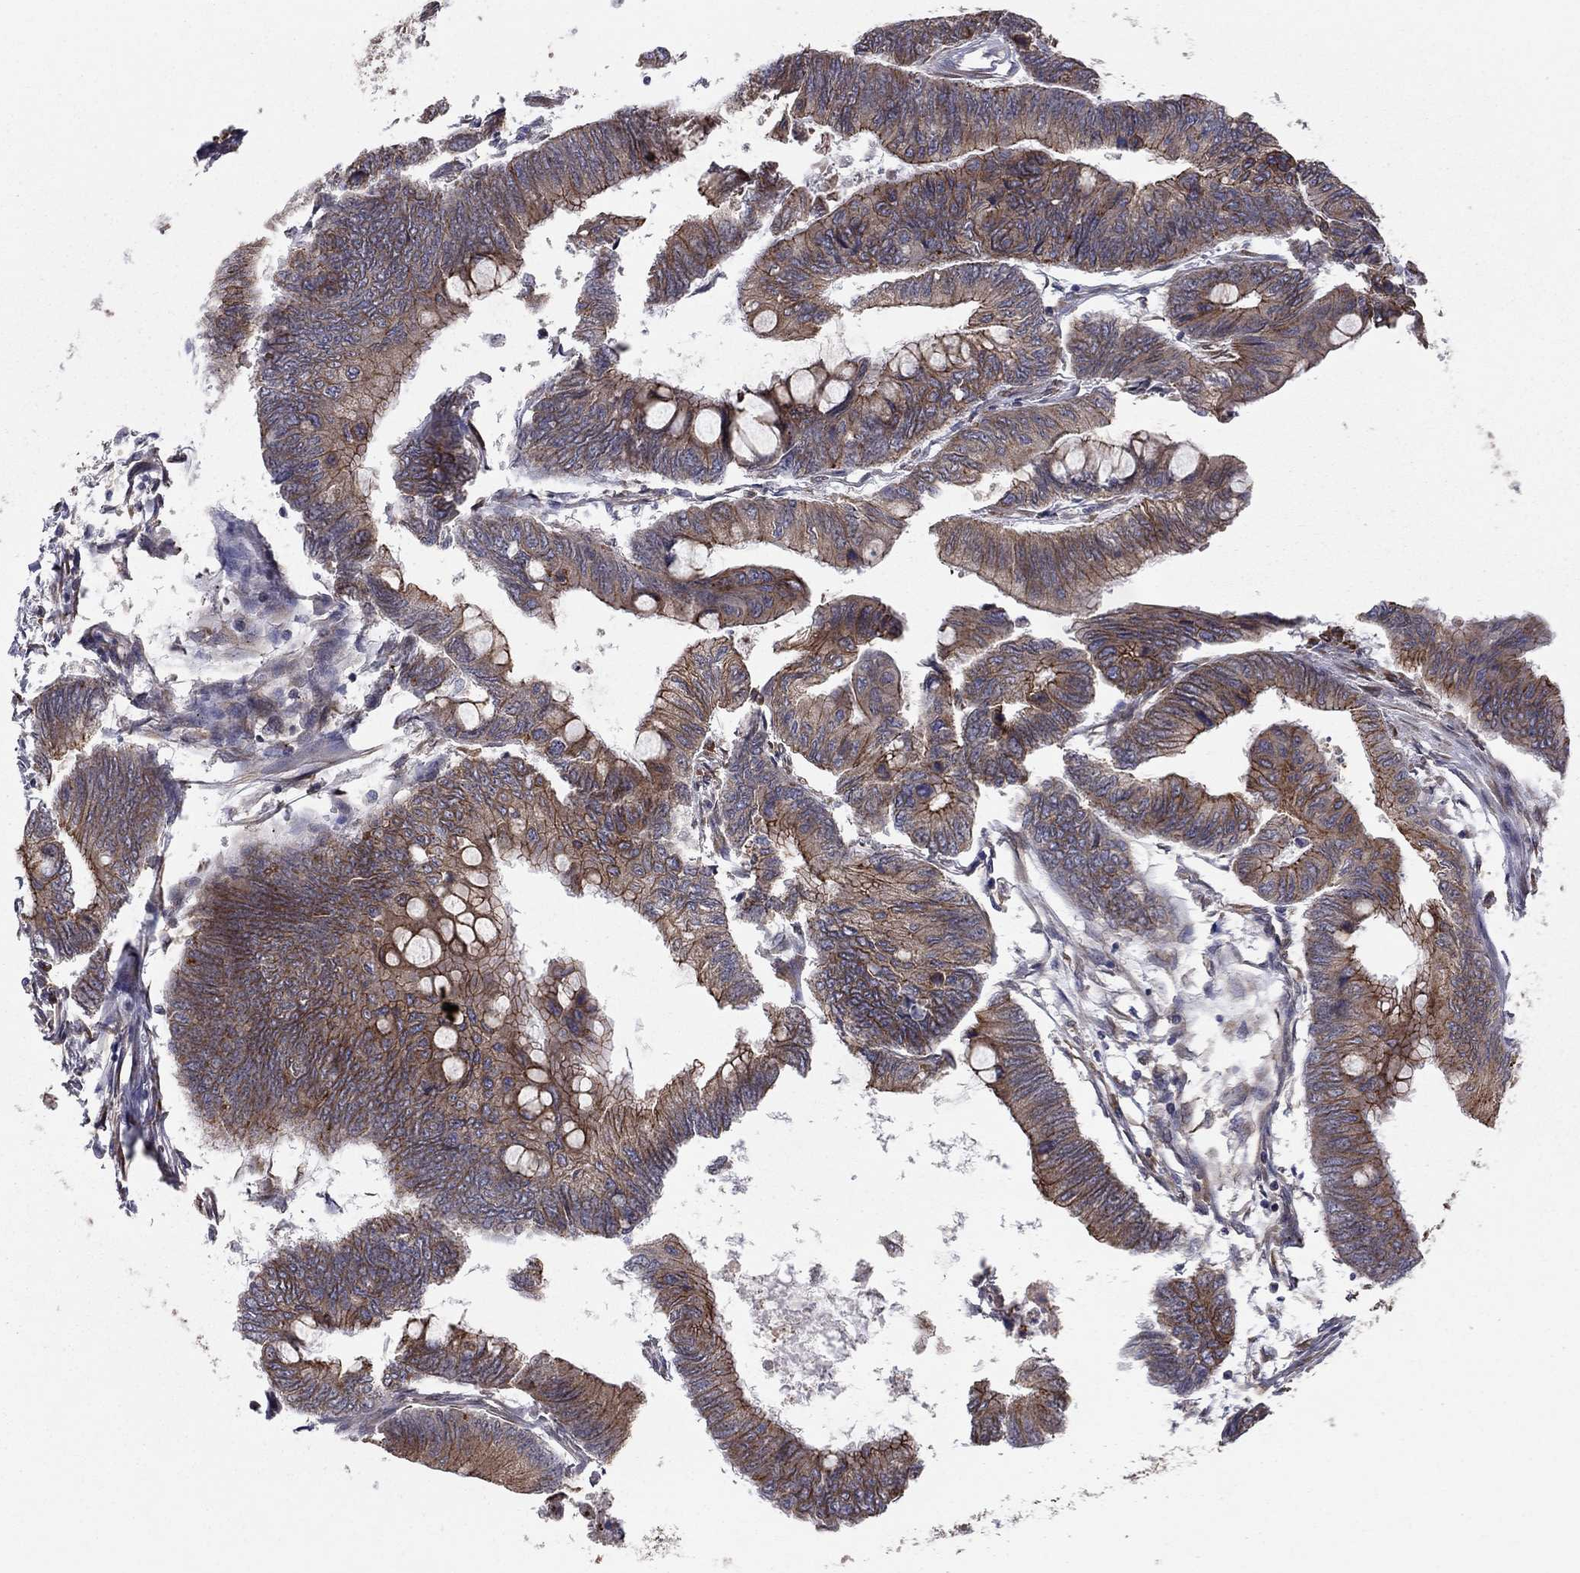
{"staining": {"intensity": "strong", "quantity": ">75%", "location": "cytoplasmic/membranous"}, "tissue": "colorectal cancer", "cell_type": "Tumor cells", "image_type": "cancer", "snomed": [{"axis": "morphology", "description": "Normal tissue, NOS"}, {"axis": "morphology", "description": "Adenocarcinoma, NOS"}, {"axis": "topography", "description": "Rectum"}, {"axis": "topography", "description": "Peripheral nerve tissue"}], "caption": "This micrograph reveals colorectal adenocarcinoma stained with IHC to label a protein in brown. The cytoplasmic/membranous of tumor cells show strong positivity for the protein. Nuclei are counter-stained blue.", "gene": "YIF1A", "patient": {"sex": "male", "age": 92}}